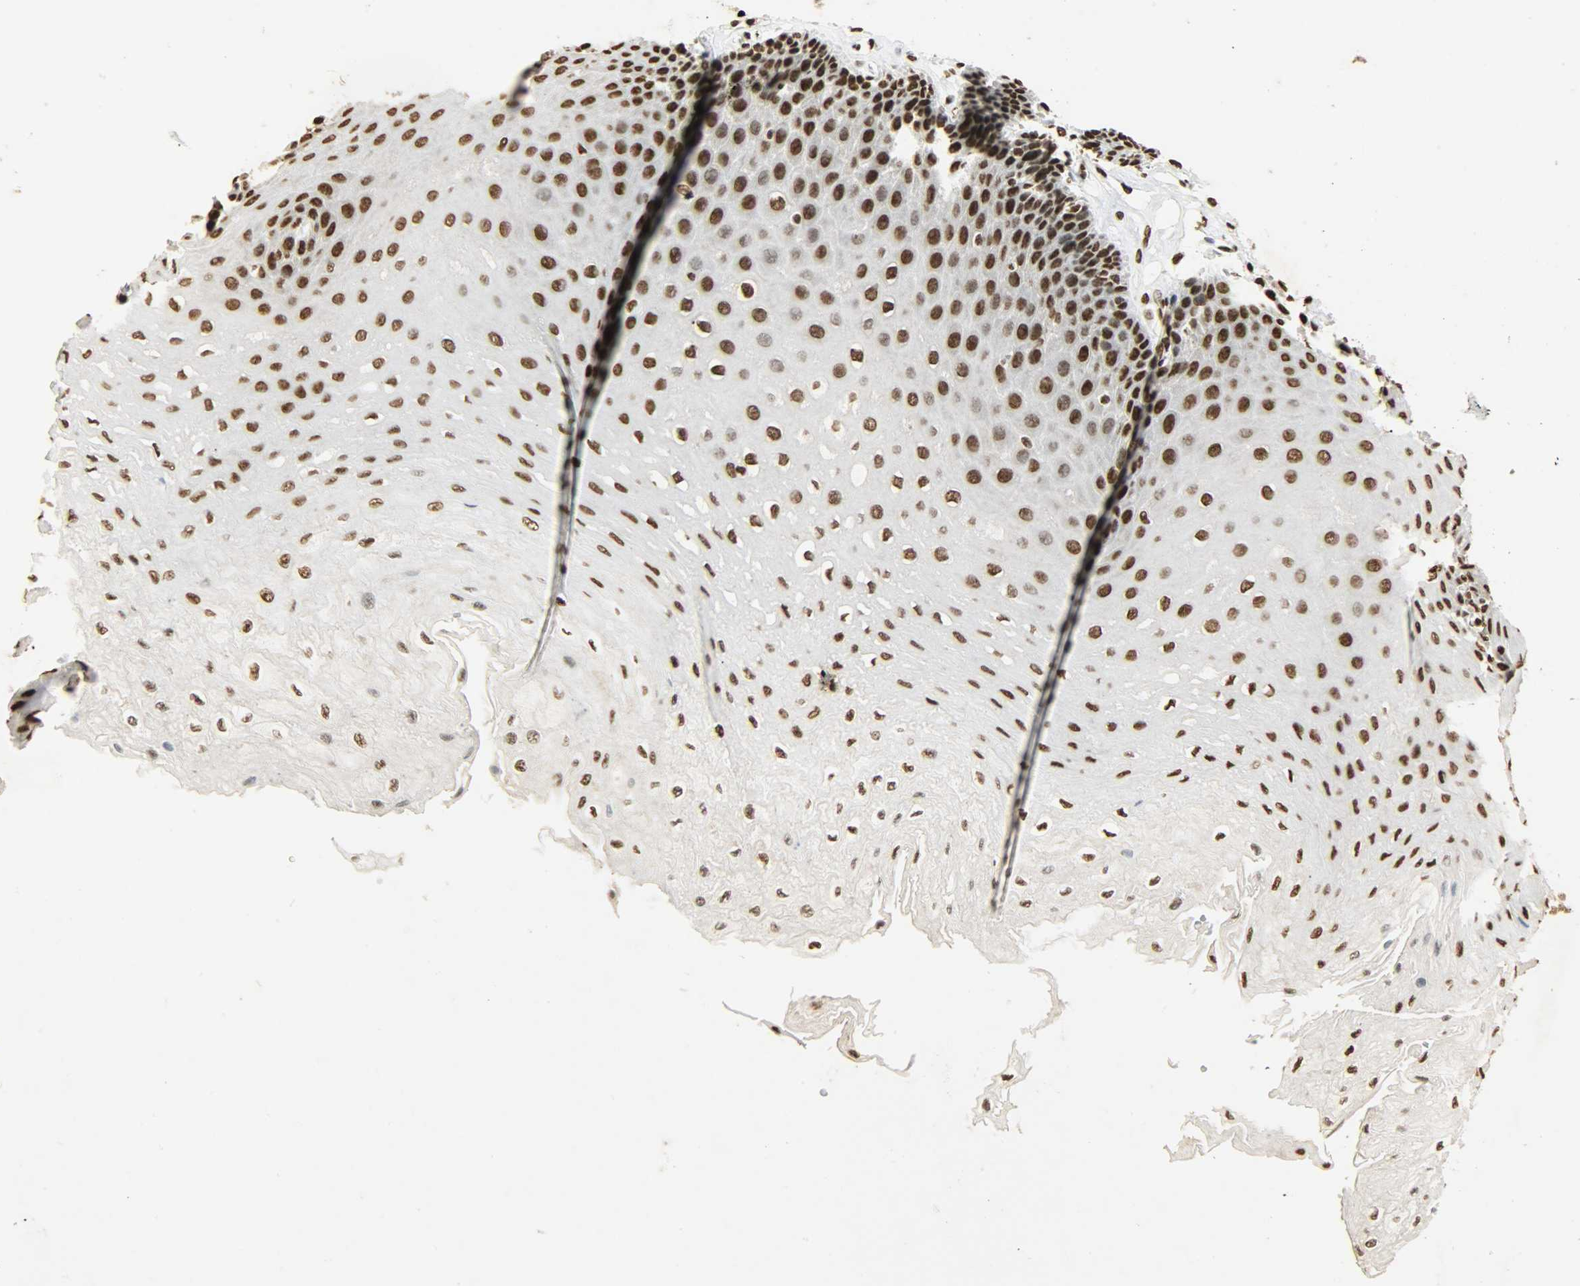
{"staining": {"intensity": "moderate", "quantity": ">75%", "location": "nuclear"}, "tissue": "esophagus", "cell_type": "Squamous epithelial cells", "image_type": "normal", "snomed": [{"axis": "morphology", "description": "Normal tissue, NOS"}, {"axis": "topography", "description": "Esophagus"}], "caption": "Immunohistochemistry image of benign esophagus: human esophagus stained using immunohistochemistry (IHC) demonstrates medium levels of moderate protein expression localized specifically in the nuclear of squamous epithelial cells, appearing as a nuclear brown color.", "gene": "KHDRBS1", "patient": {"sex": "female", "age": 72}}